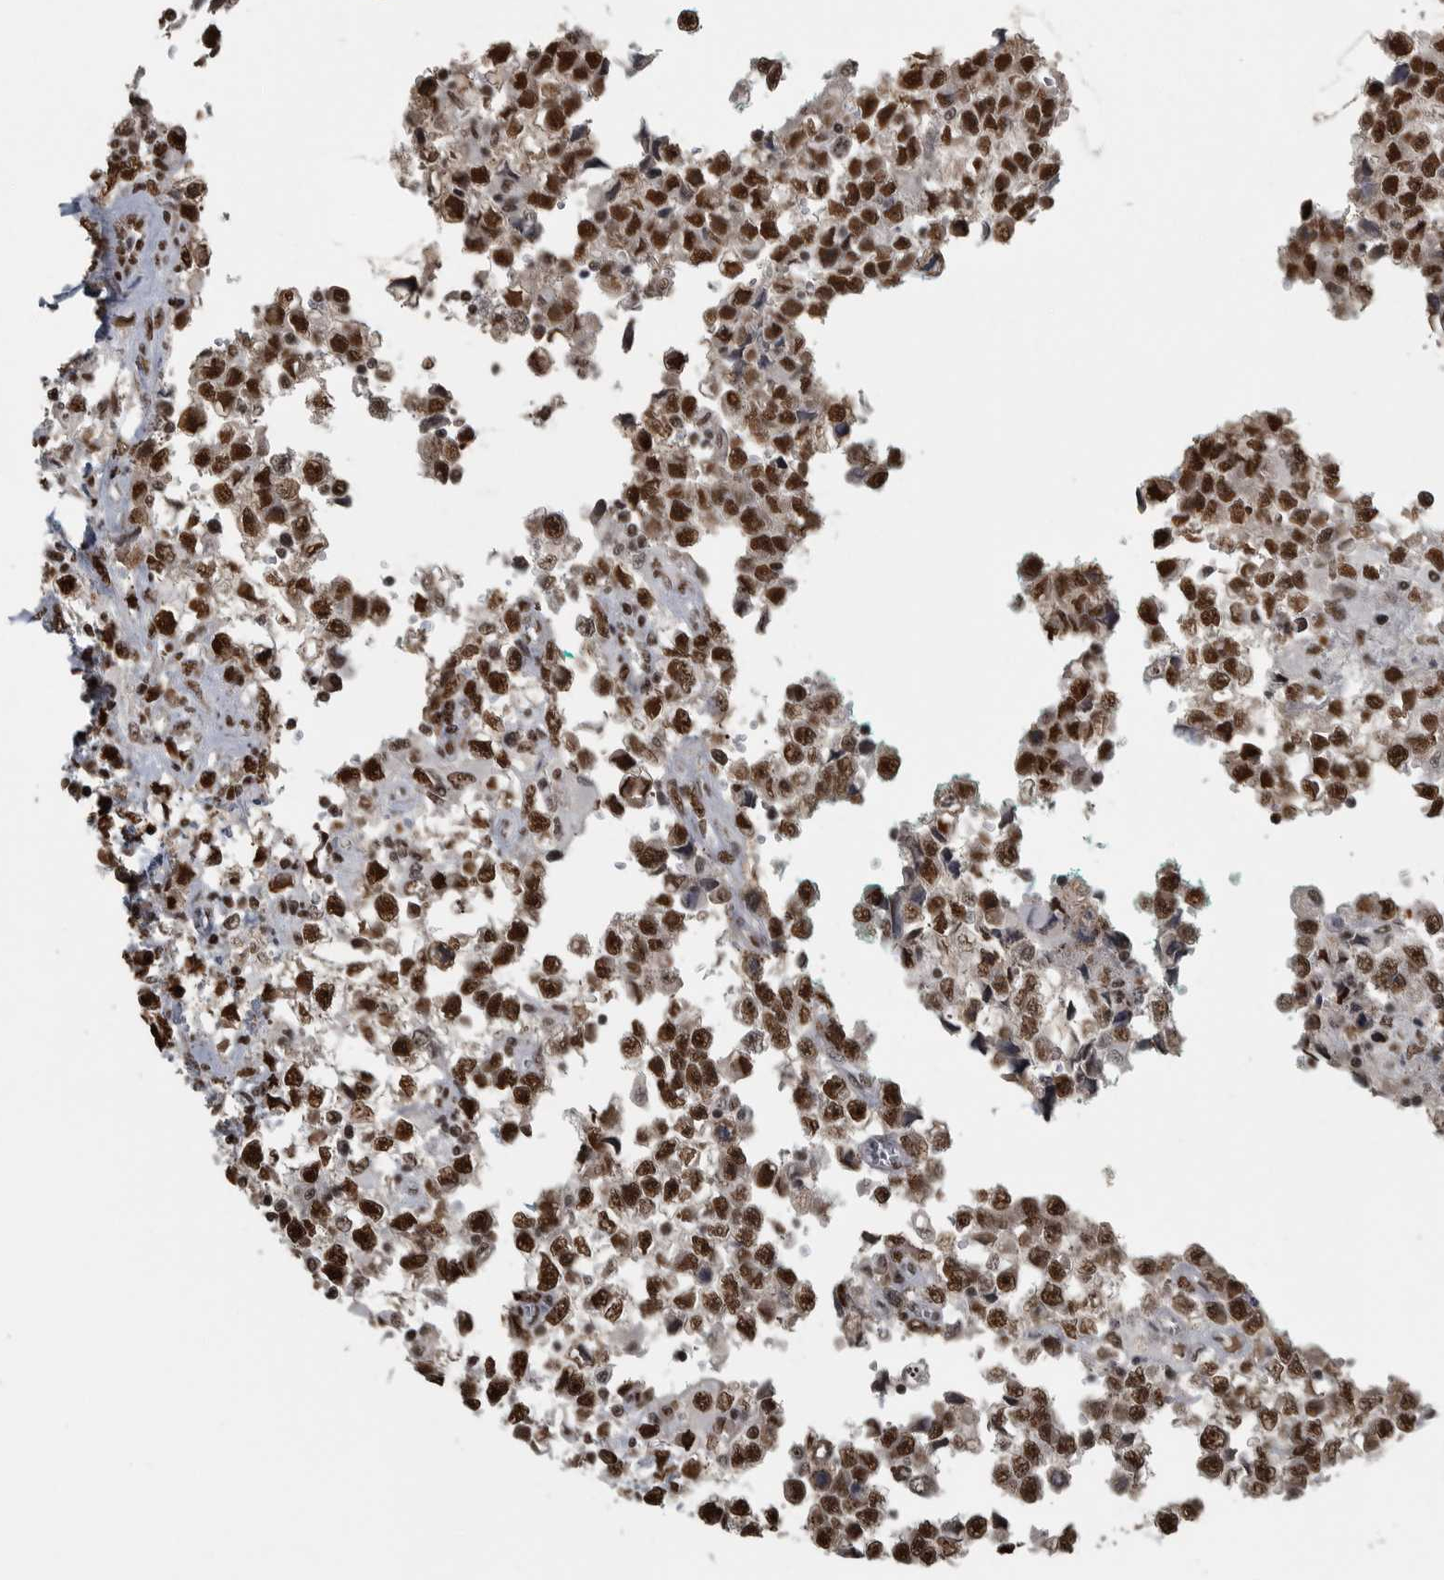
{"staining": {"intensity": "strong", "quantity": ">75%", "location": "nuclear"}, "tissue": "testis cancer", "cell_type": "Tumor cells", "image_type": "cancer", "snomed": [{"axis": "morphology", "description": "Seminoma, NOS"}, {"axis": "morphology", "description": "Carcinoma, Embryonal, NOS"}, {"axis": "topography", "description": "Testis"}], "caption": "IHC histopathology image of neoplastic tissue: human testis cancer stained using IHC displays high levels of strong protein expression localized specifically in the nuclear of tumor cells, appearing as a nuclear brown color.", "gene": "TGS1", "patient": {"sex": "male", "age": 51}}